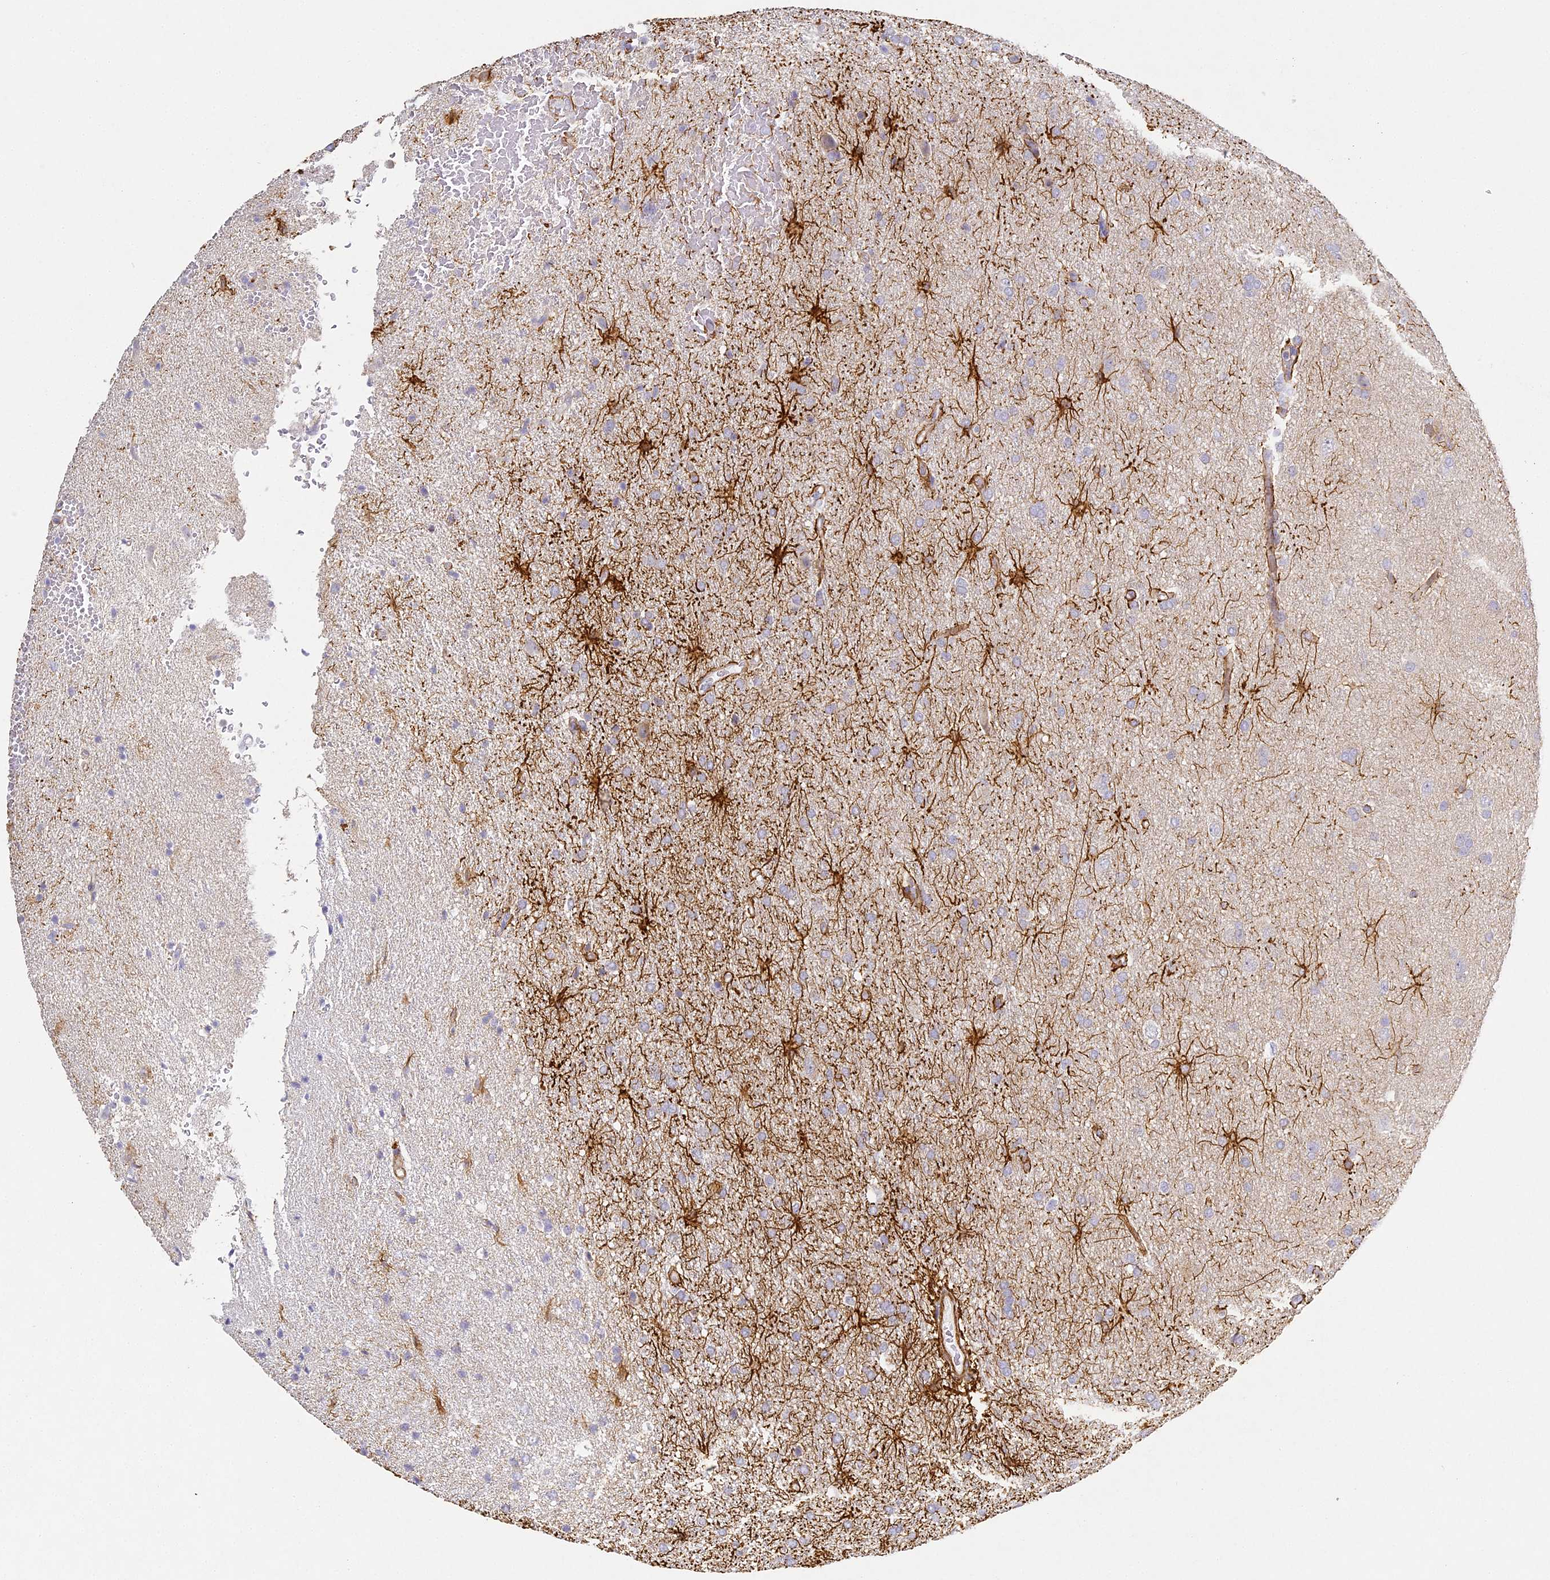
{"staining": {"intensity": "negative", "quantity": "none", "location": "none"}, "tissue": "glioma", "cell_type": "Tumor cells", "image_type": "cancer", "snomed": [{"axis": "morphology", "description": "Glioma, malignant, High grade"}, {"axis": "topography", "description": "Brain"}], "caption": "A micrograph of high-grade glioma (malignant) stained for a protein reveals no brown staining in tumor cells.", "gene": "MED28", "patient": {"sex": "male", "age": 72}}